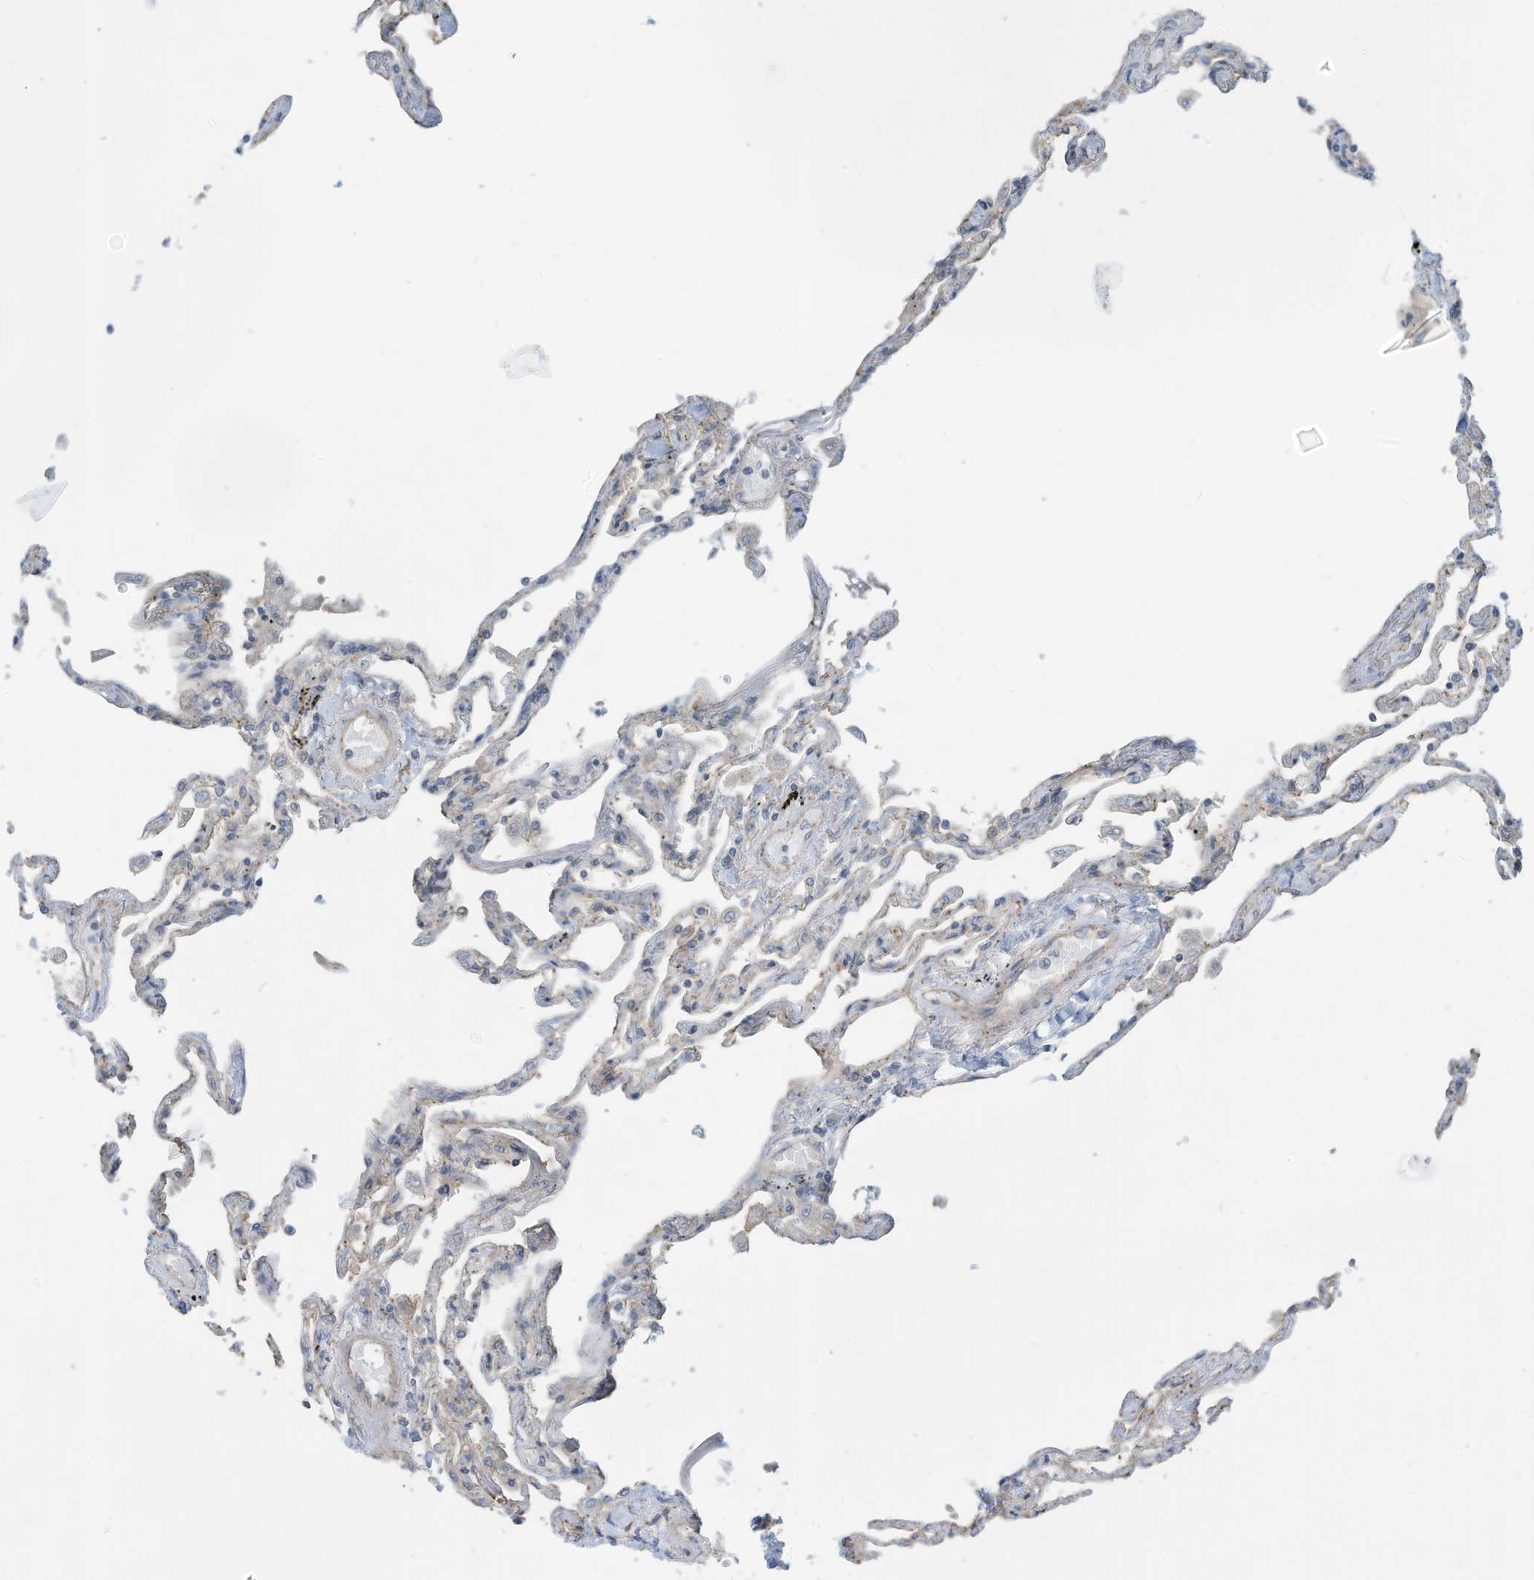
{"staining": {"intensity": "weak", "quantity": "<25%", "location": "cytoplasmic/membranous"}, "tissue": "lung", "cell_type": "Alveolar cells", "image_type": "normal", "snomed": [{"axis": "morphology", "description": "Normal tissue, NOS"}, {"axis": "topography", "description": "Lung"}], "caption": "The histopathology image displays no staining of alveolar cells in normal lung.", "gene": "ADAT2", "patient": {"sex": "female", "age": 67}}